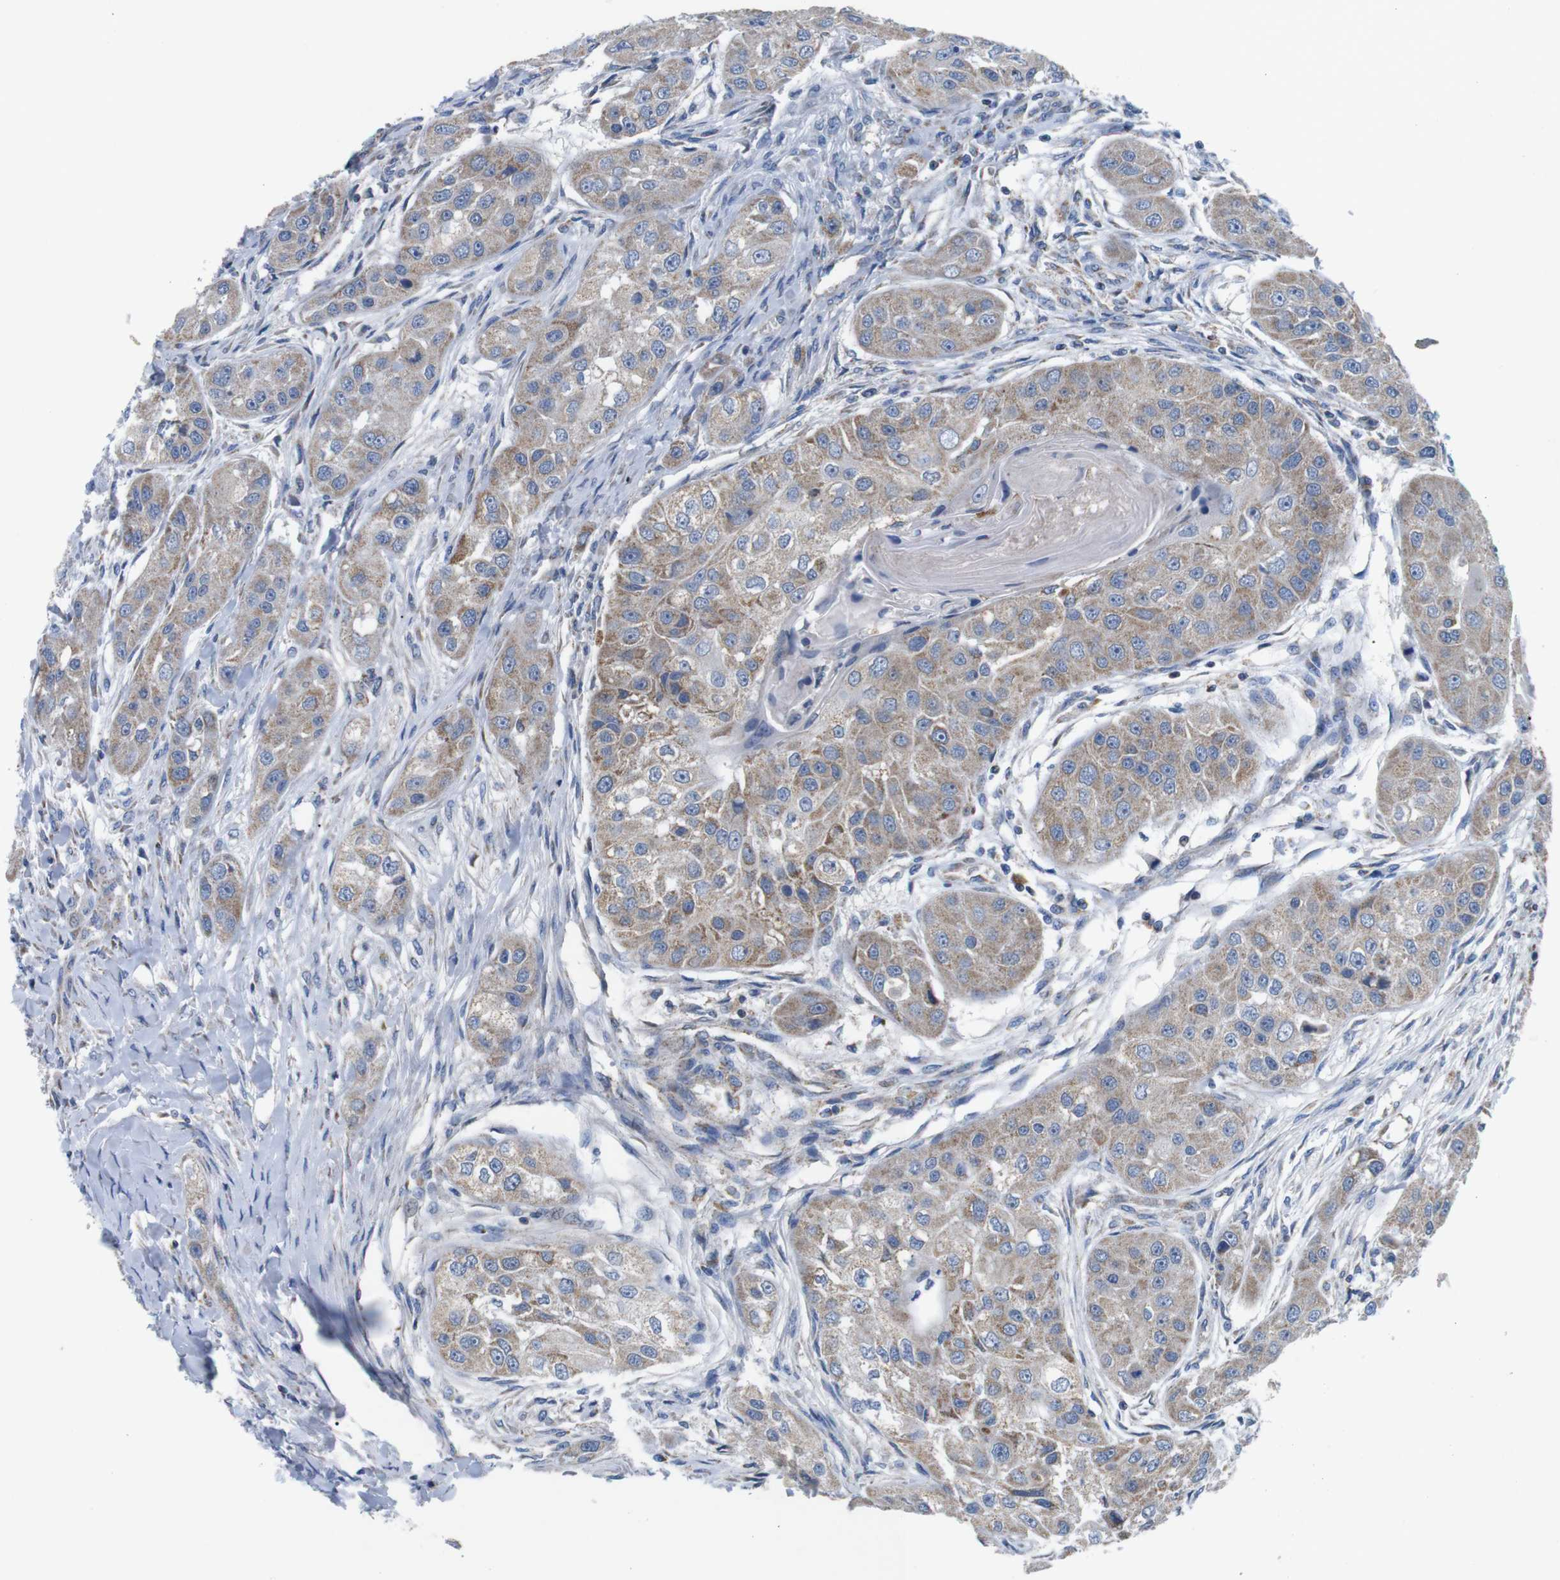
{"staining": {"intensity": "weak", "quantity": ">75%", "location": "cytoplasmic/membranous"}, "tissue": "head and neck cancer", "cell_type": "Tumor cells", "image_type": "cancer", "snomed": [{"axis": "morphology", "description": "Normal tissue, NOS"}, {"axis": "morphology", "description": "Squamous cell carcinoma, NOS"}, {"axis": "topography", "description": "Skeletal muscle"}, {"axis": "topography", "description": "Head-Neck"}], "caption": "The histopathology image demonstrates staining of squamous cell carcinoma (head and neck), revealing weak cytoplasmic/membranous protein expression (brown color) within tumor cells. (DAB IHC, brown staining for protein, blue staining for nuclei).", "gene": "F2RL1", "patient": {"sex": "male", "age": 51}}